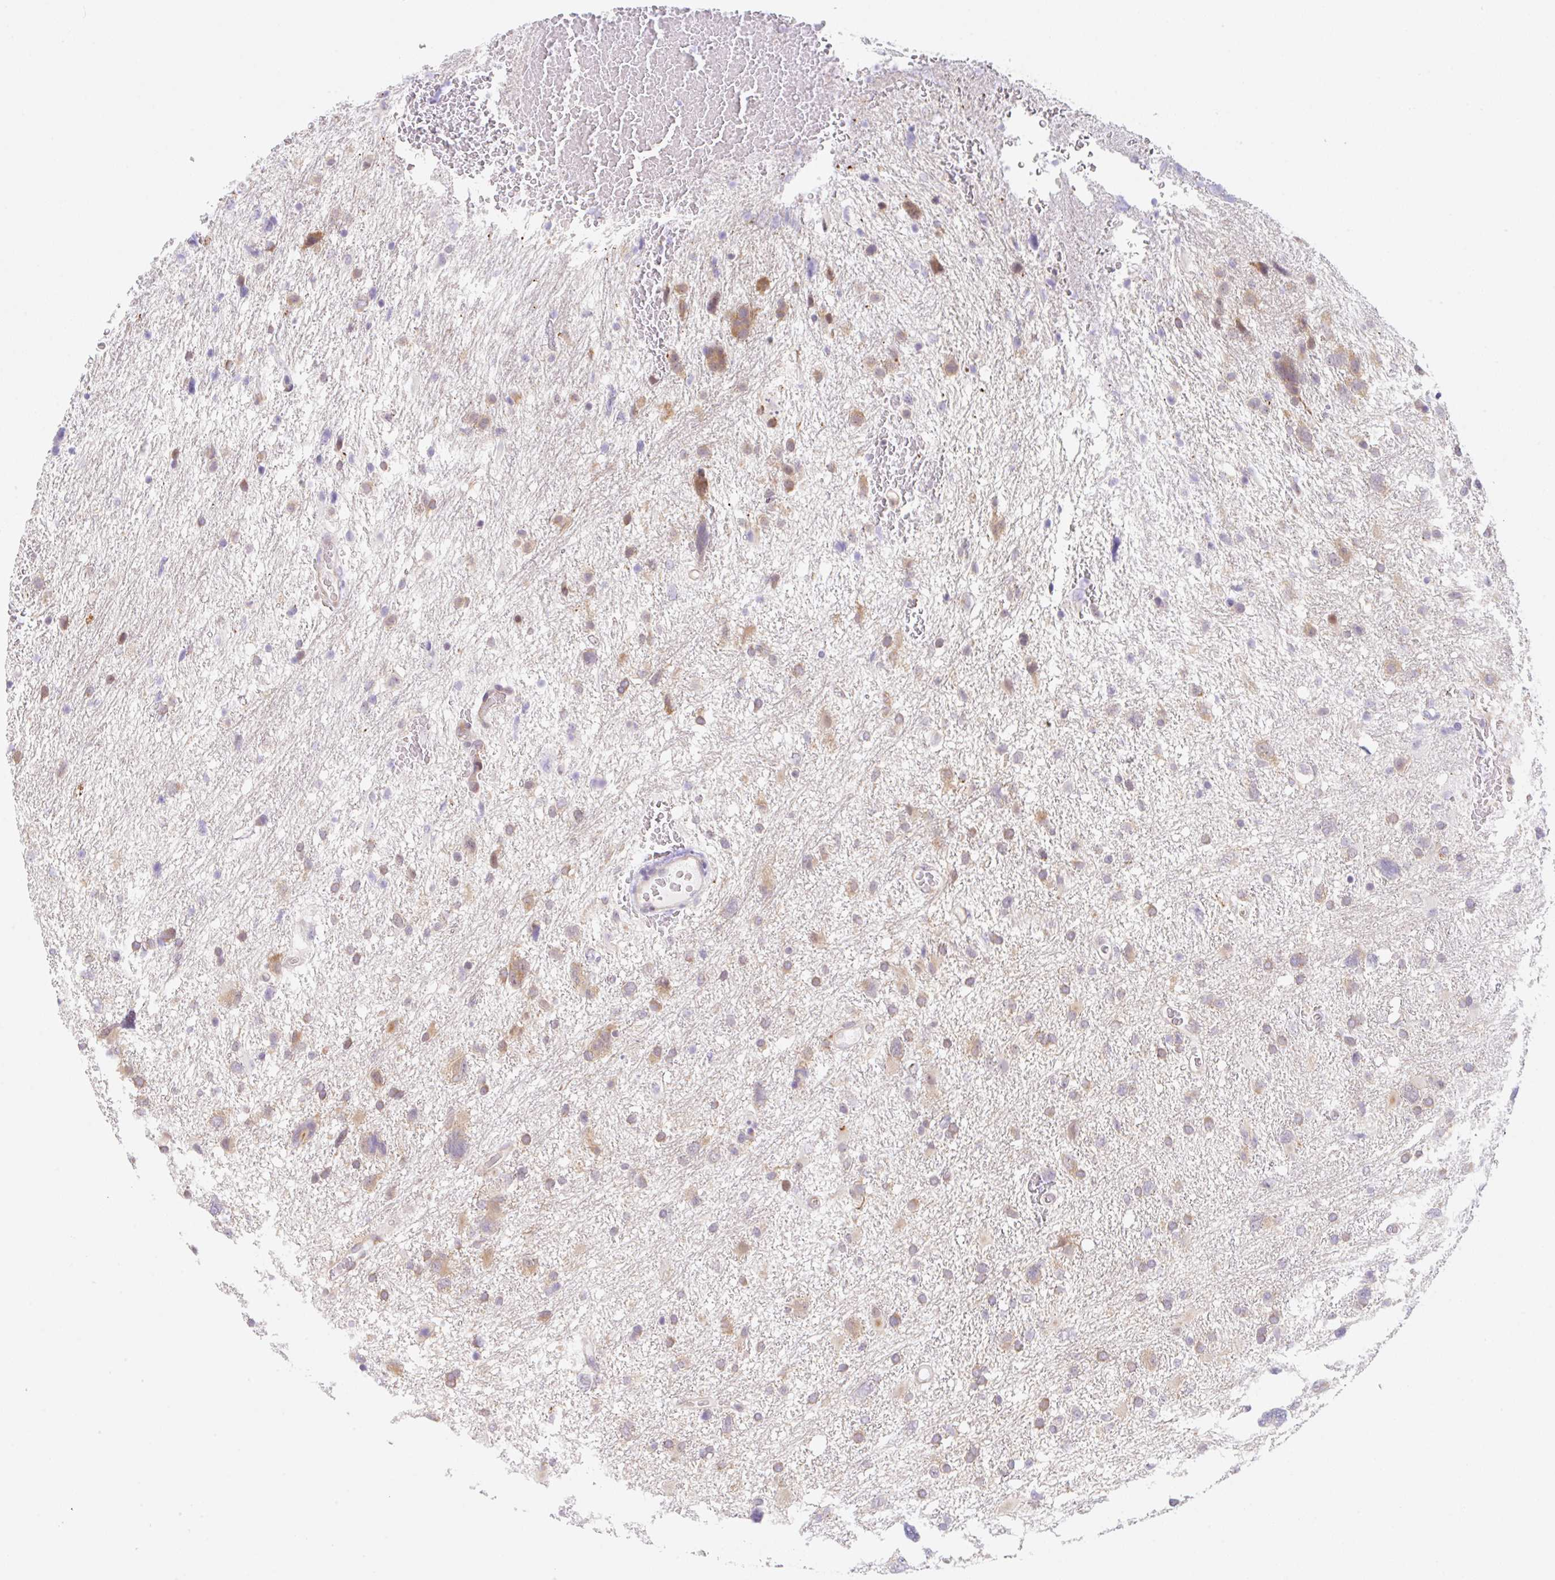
{"staining": {"intensity": "weak", "quantity": "25%-75%", "location": "cytoplasmic/membranous"}, "tissue": "glioma", "cell_type": "Tumor cells", "image_type": "cancer", "snomed": [{"axis": "morphology", "description": "Glioma, malignant, High grade"}, {"axis": "topography", "description": "Brain"}], "caption": "This image exhibits IHC staining of human malignant high-grade glioma, with low weak cytoplasmic/membranous expression in approximately 25%-75% of tumor cells.", "gene": "TBPL2", "patient": {"sex": "male", "age": 61}}